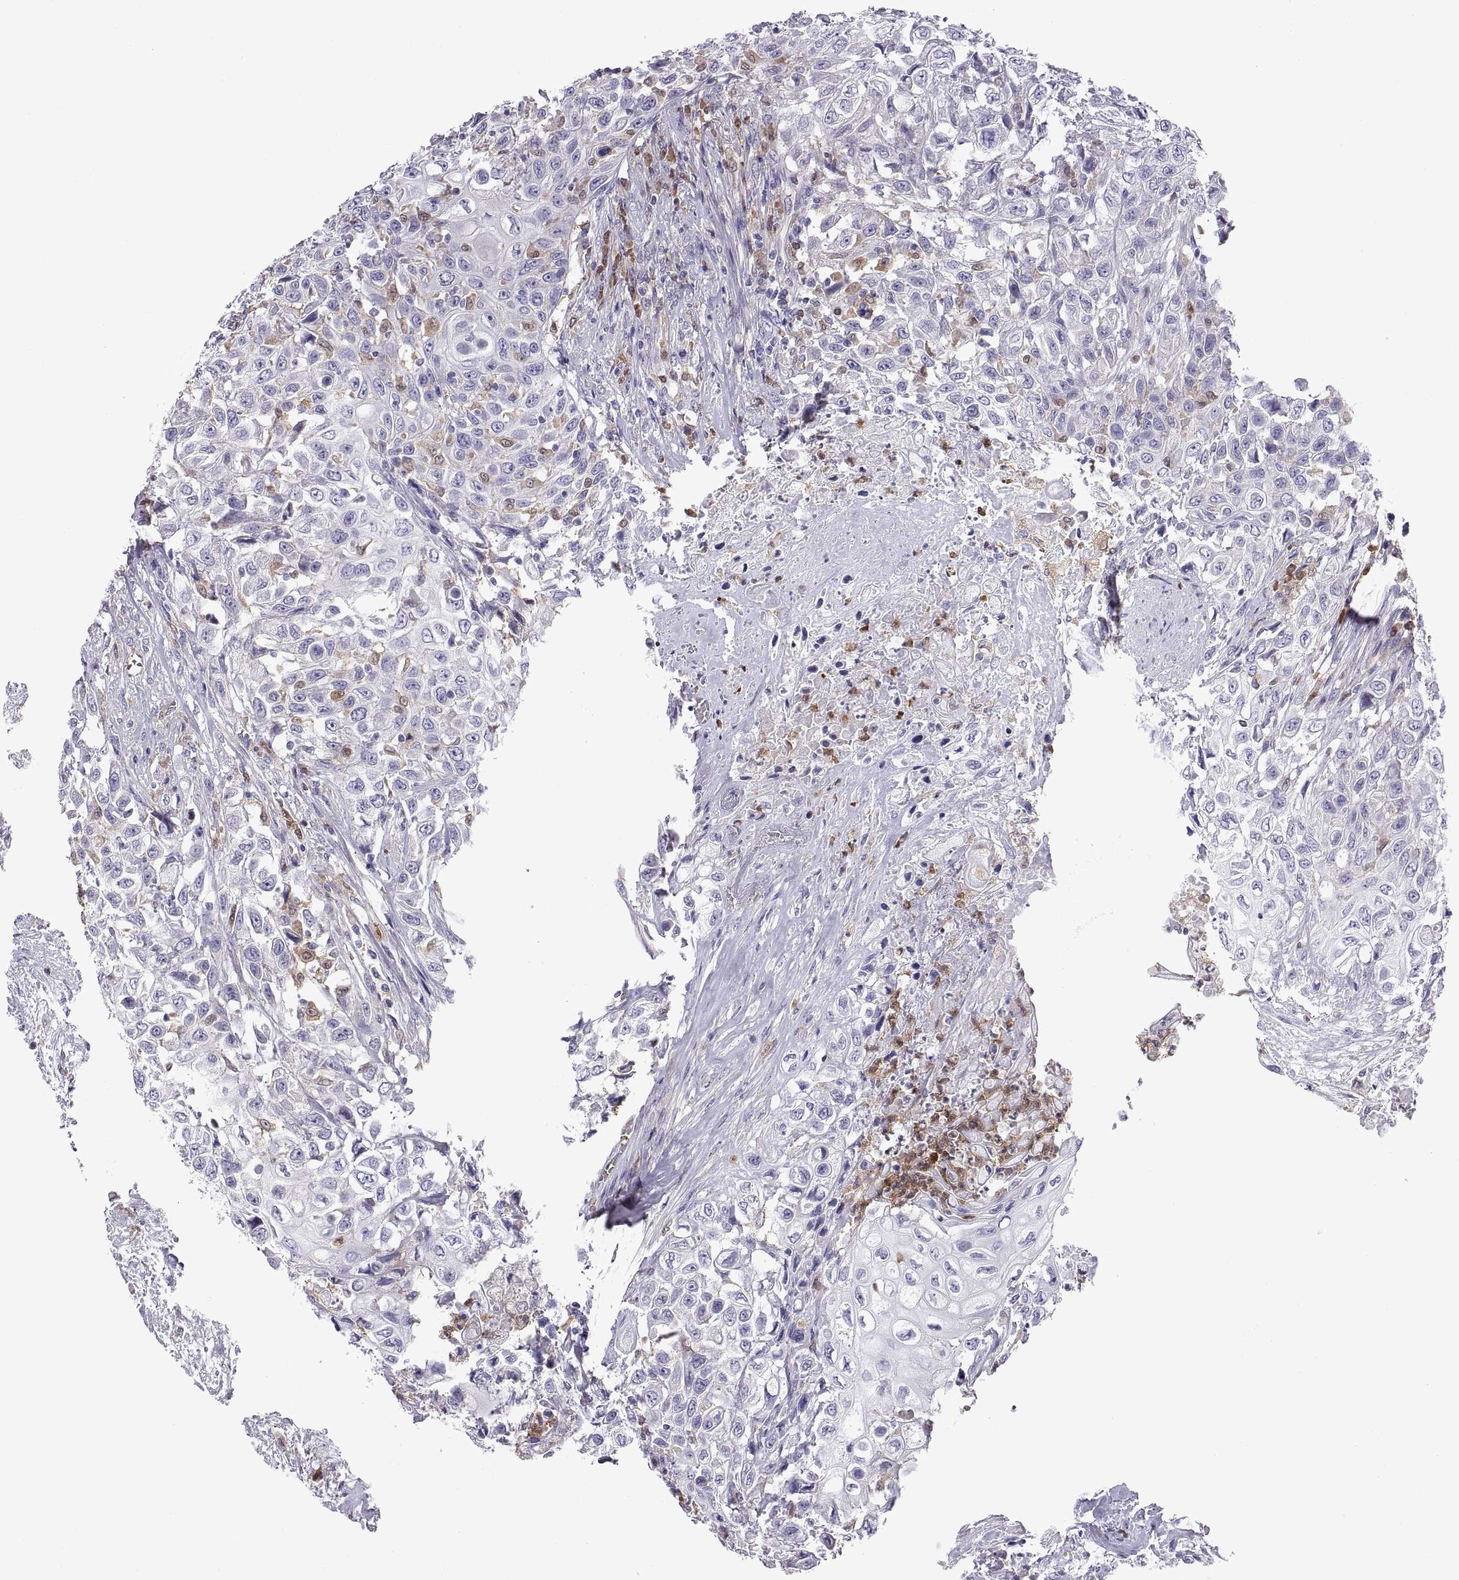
{"staining": {"intensity": "negative", "quantity": "none", "location": "none"}, "tissue": "urothelial cancer", "cell_type": "Tumor cells", "image_type": "cancer", "snomed": [{"axis": "morphology", "description": "Urothelial carcinoma, High grade"}, {"axis": "topography", "description": "Urinary bladder"}], "caption": "A photomicrograph of human urothelial cancer is negative for staining in tumor cells.", "gene": "DOK3", "patient": {"sex": "female", "age": 56}}